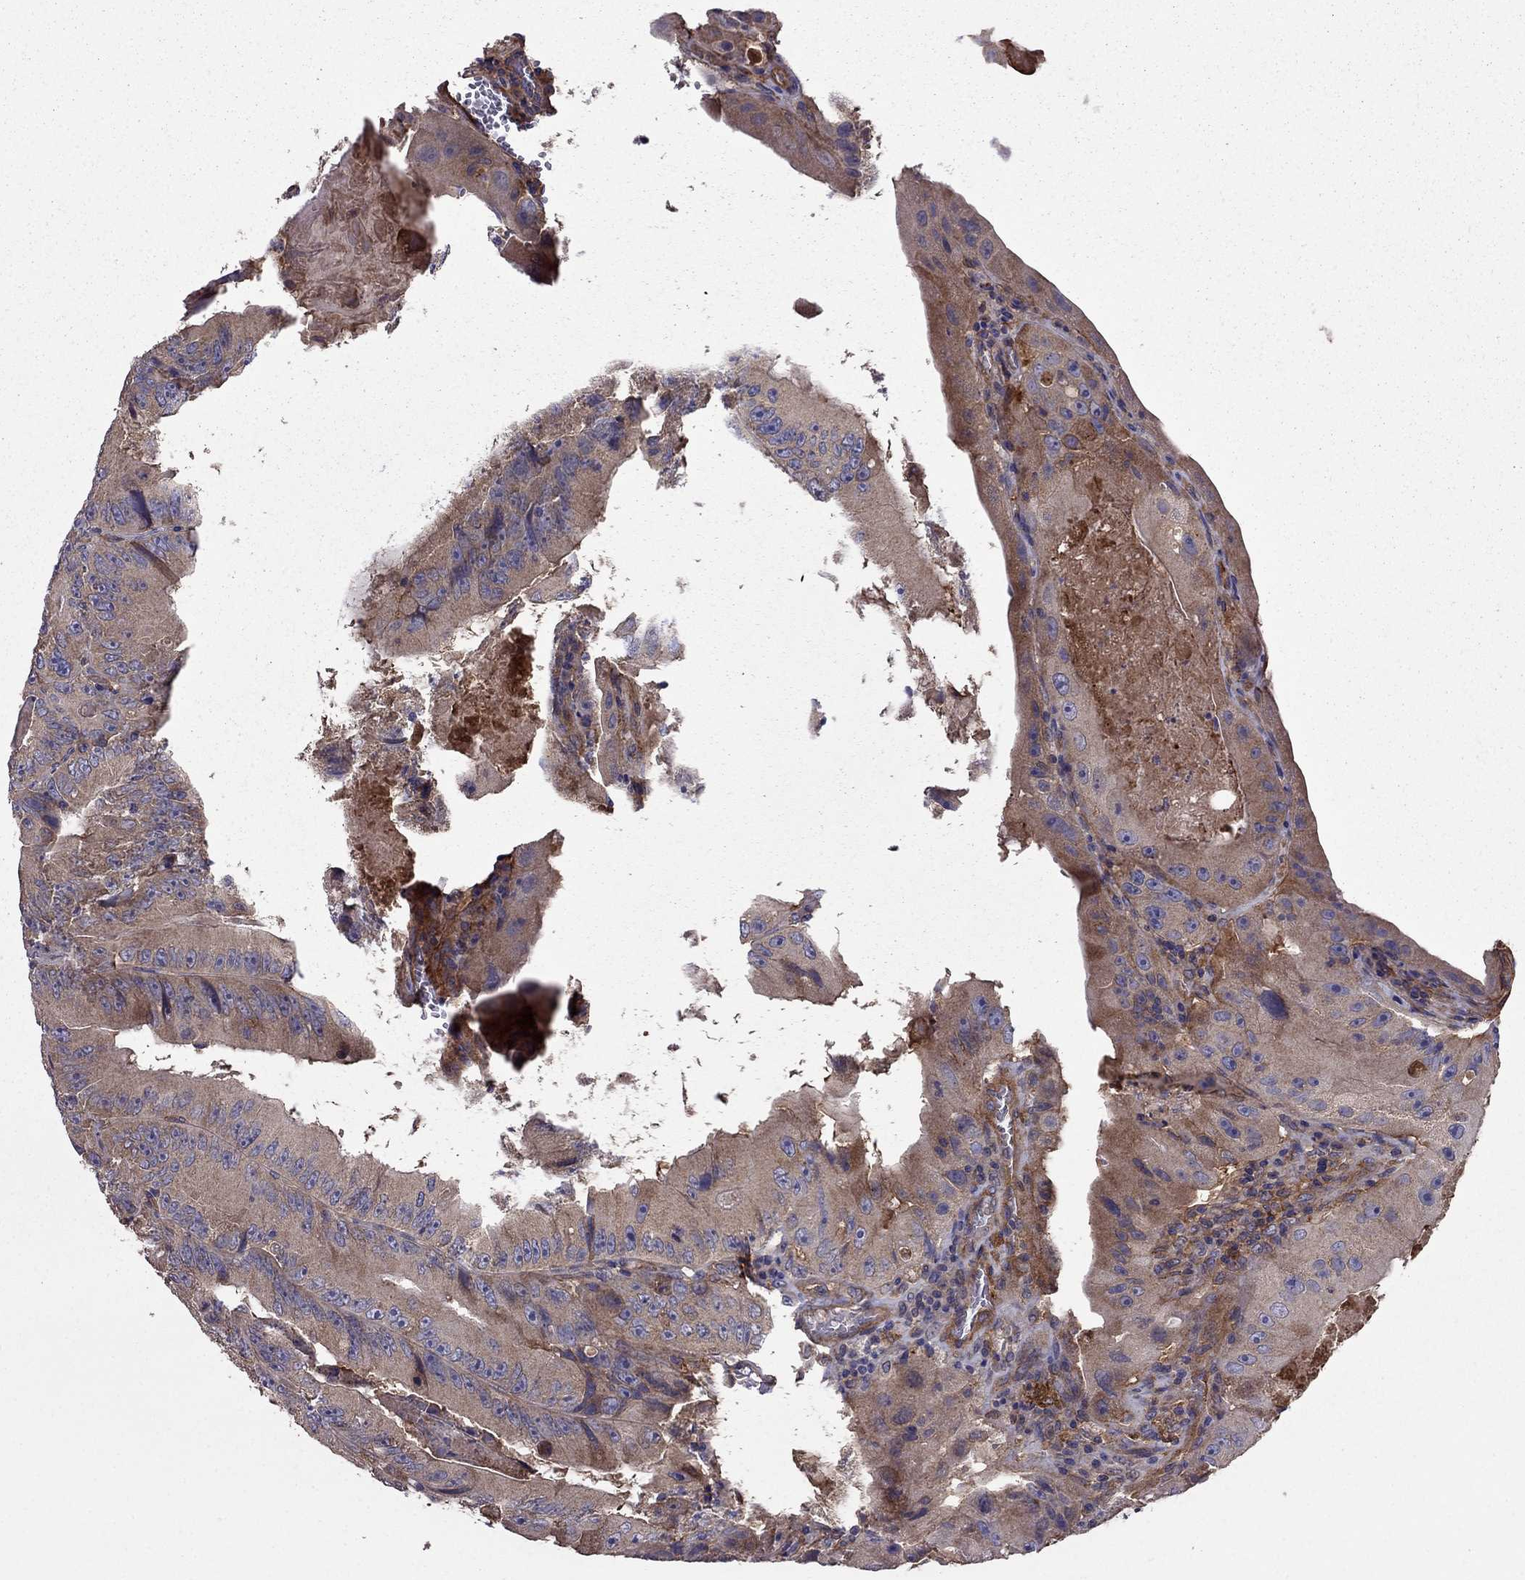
{"staining": {"intensity": "weak", "quantity": ">75%", "location": "cytoplasmic/membranous"}, "tissue": "colorectal cancer", "cell_type": "Tumor cells", "image_type": "cancer", "snomed": [{"axis": "morphology", "description": "Adenocarcinoma, NOS"}, {"axis": "topography", "description": "Colon"}], "caption": "About >75% of tumor cells in human colorectal cancer display weak cytoplasmic/membranous protein staining as visualized by brown immunohistochemical staining.", "gene": "ITGB1", "patient": {"sex": "female", "age": 86}}